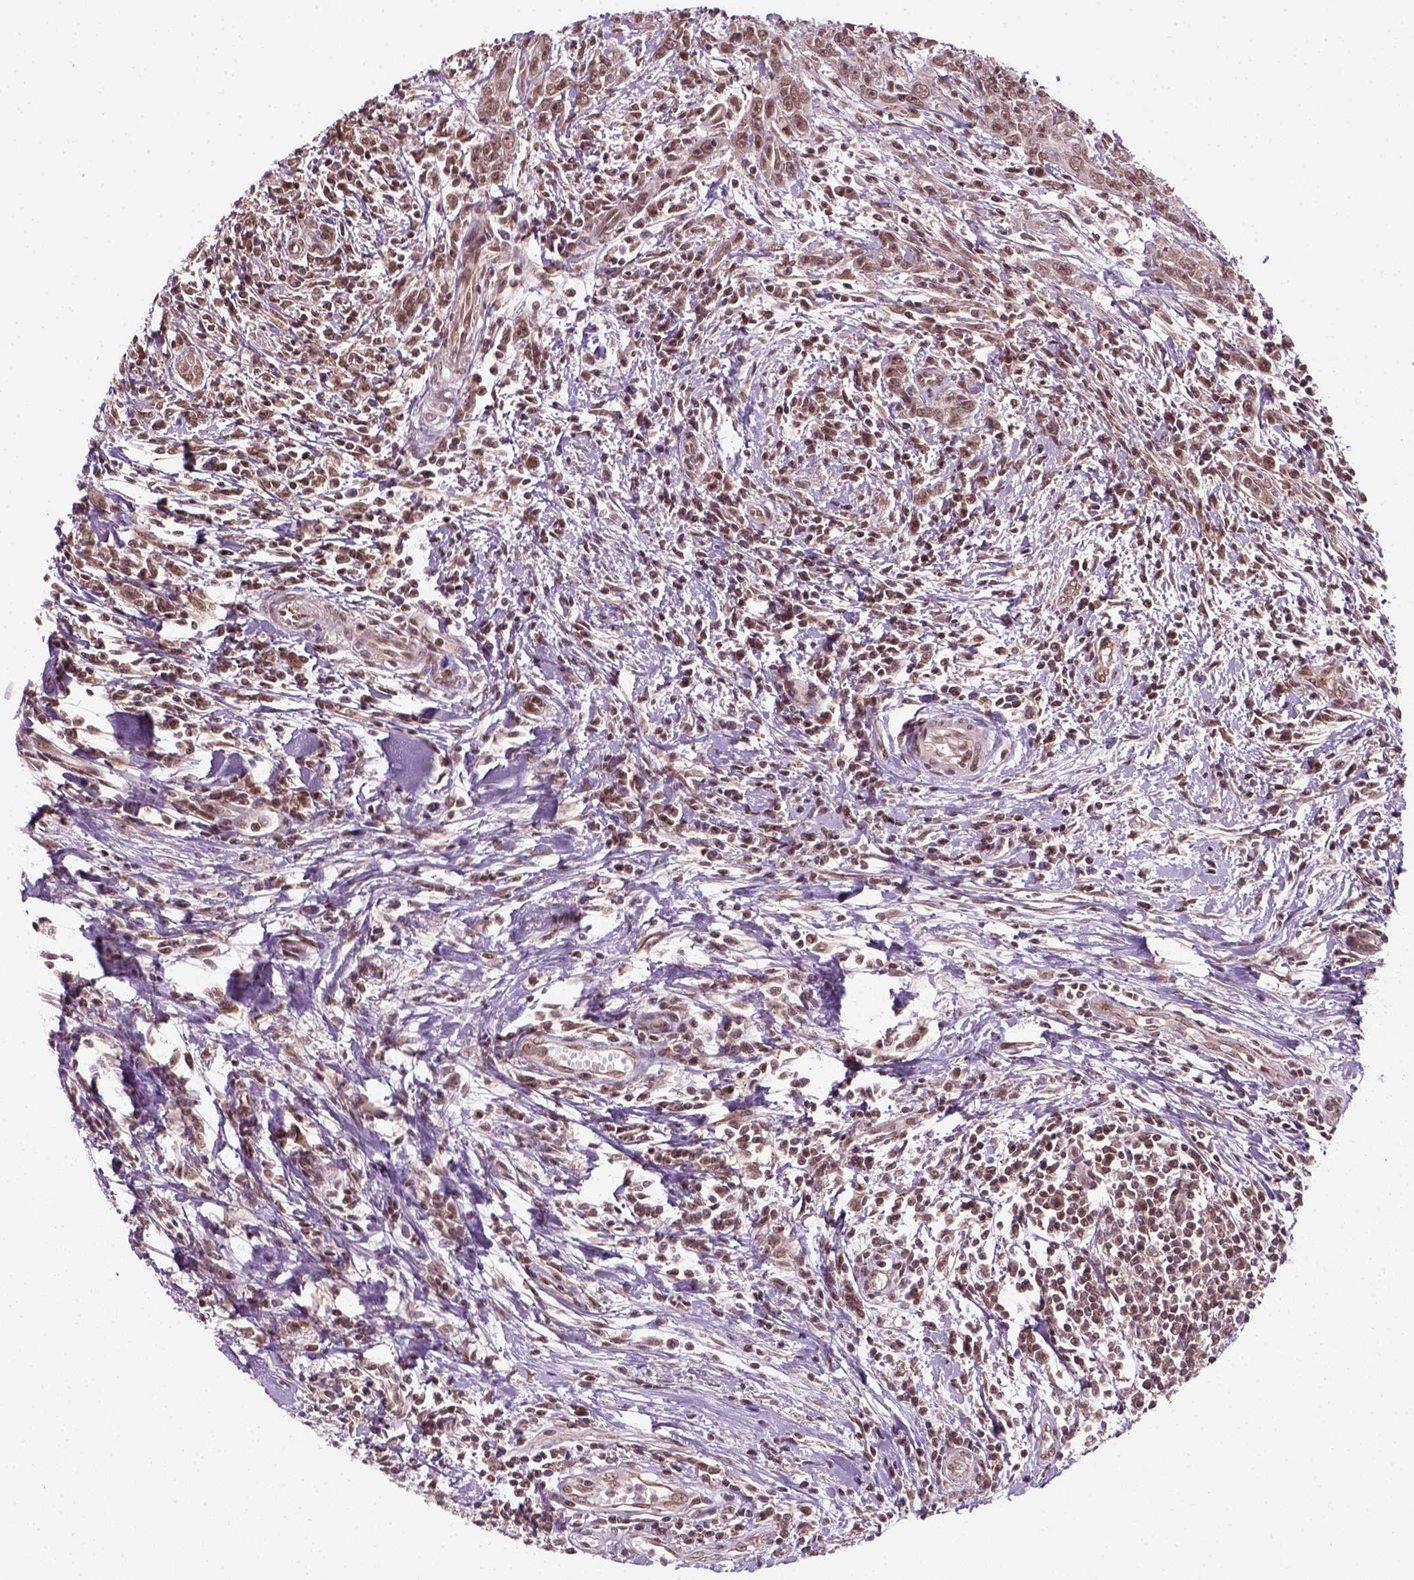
{"staining": {"intensity": "moderate", "quantity": ">75%", "location": "cytoplasmic/membranous,nuclear"}, "tissue": "urothelial cancer", "cell_type": "Tumor cells", "image_type": "cancer", "snomed": [{"axis": "morphology", "description": "Urothelial carcinoma, High grade"}, {"axis": "topography", "description": "Urinary bladder"}], "caption": "Immunohistochemistry image of neoplastic tissue: urothelial cancer stained using immunohistochemistry (IHC) exhibits medium levels of moderate protein expression localized specifically in the cytoplasmic/membranous and nuclear of tumor cells, appearing as a cytoplasmic/membranous and nuclear brown color.", "gene": "NUDT9", "patient": {"sex": "male", "age": 83}}